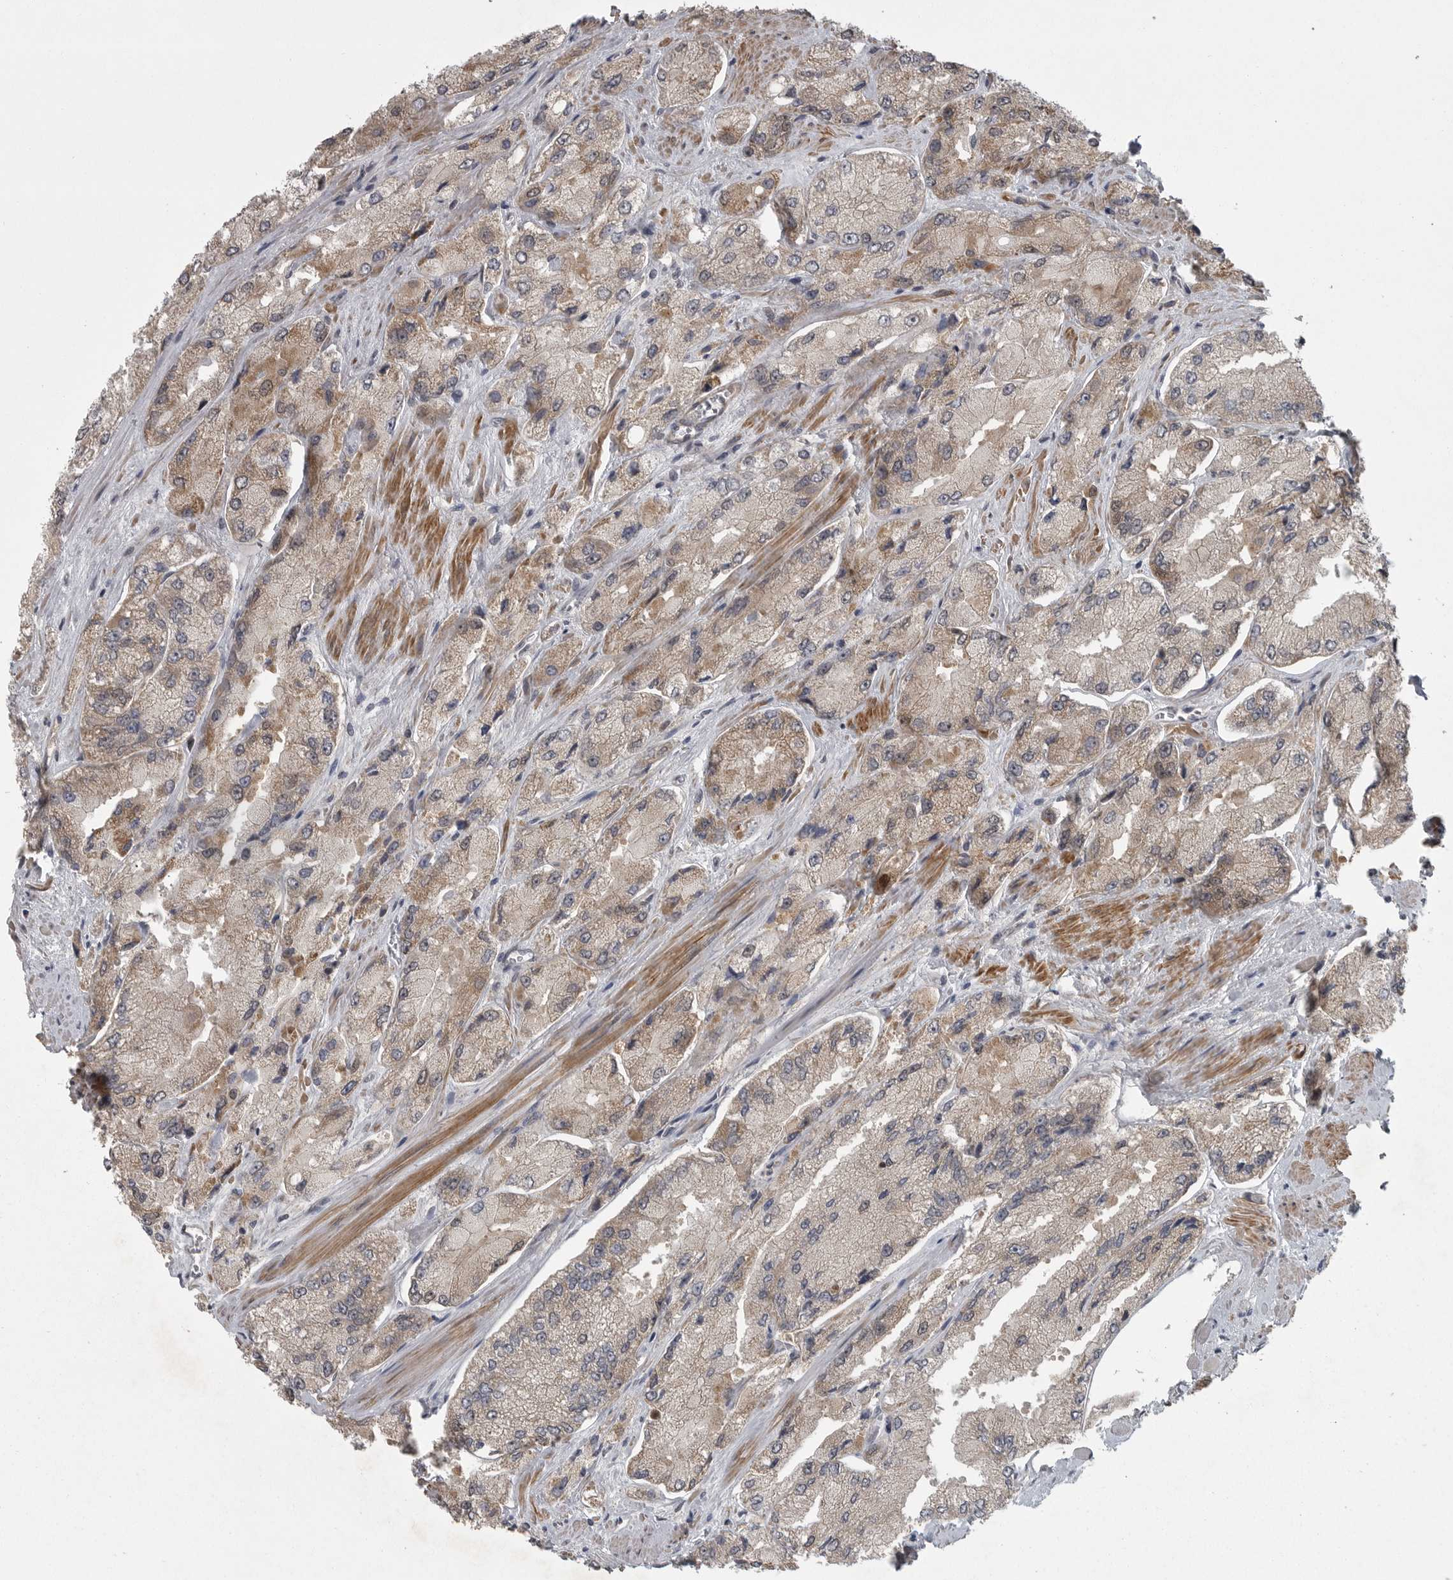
{"staining": {"intensity": "weak", "quantity": "<25%", "location": "cytoplasmic/membranous"}, "tissue": "prostate cancer", "cell_type": "Tumor cells", "image_type": "cancer", "snomed": [{"axis": "morphology", "description": "Adenocarcinoma, High grade"}, {"axis": "topography", "description": "Prostate"}], "caption": "Tumor cells are negative for brown protein staining in prostate high-grade adenocarcinoma.", "gene": "PPP1R9A", "patient": {"sex": "male", "age": 58}}